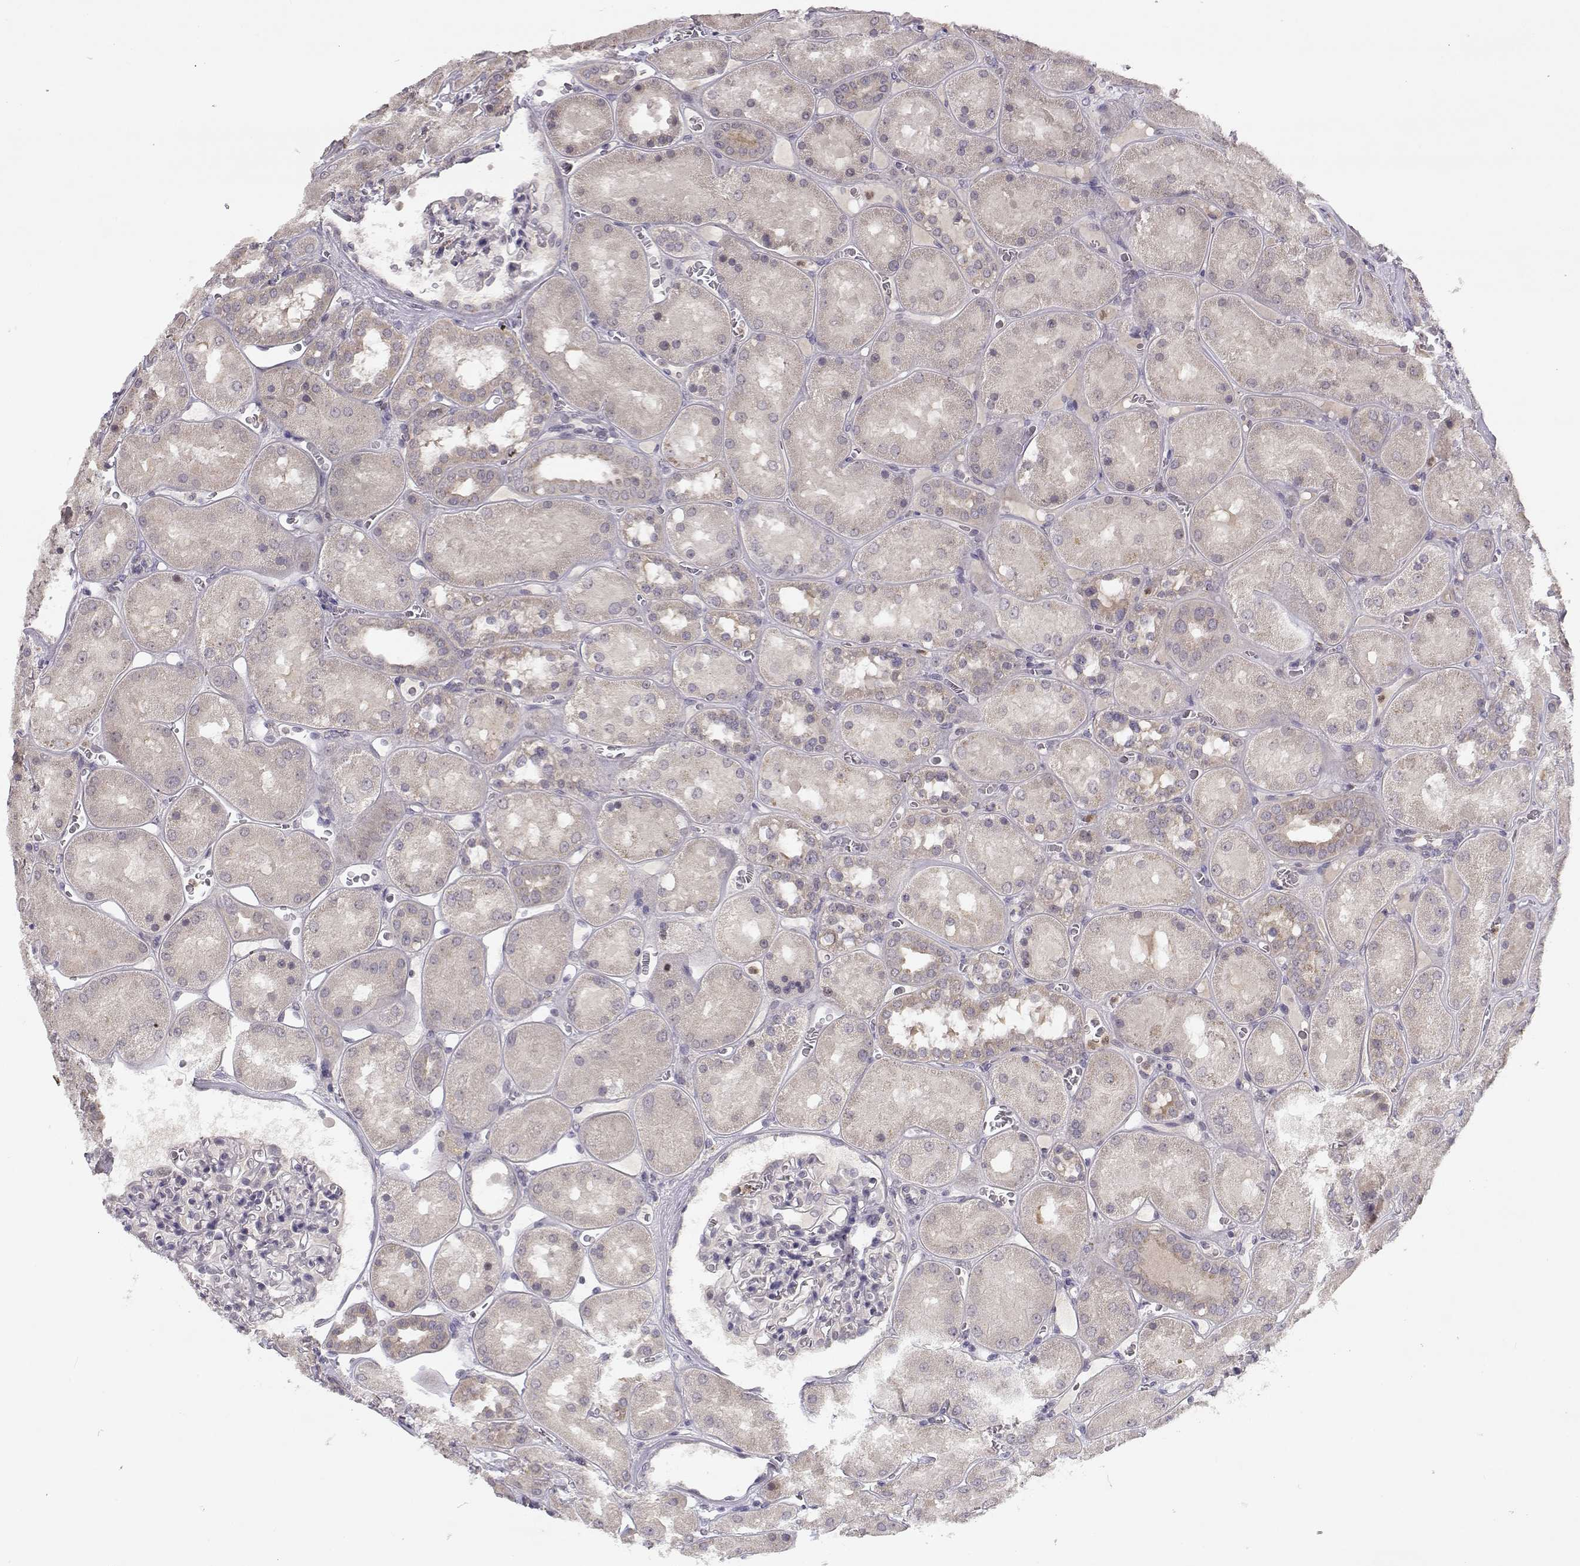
{"staining": {"intensity": "negative", "quantity": "none", "location": "none"}, "tissue": "kidney", "cell_type": "Cells in glomeruli", "image_type": "normal", "snomed": [{"axis": "morphology", "description": "Normal tissue, NOS"}, {"axis": "topography", "description": "Kidney"}], "caption": "Immunohistochemistry of benign human kidney shows no staining in cells in glomeruli.", "gene": "BMX", "patient": {"sex": "male", "age": 73}}